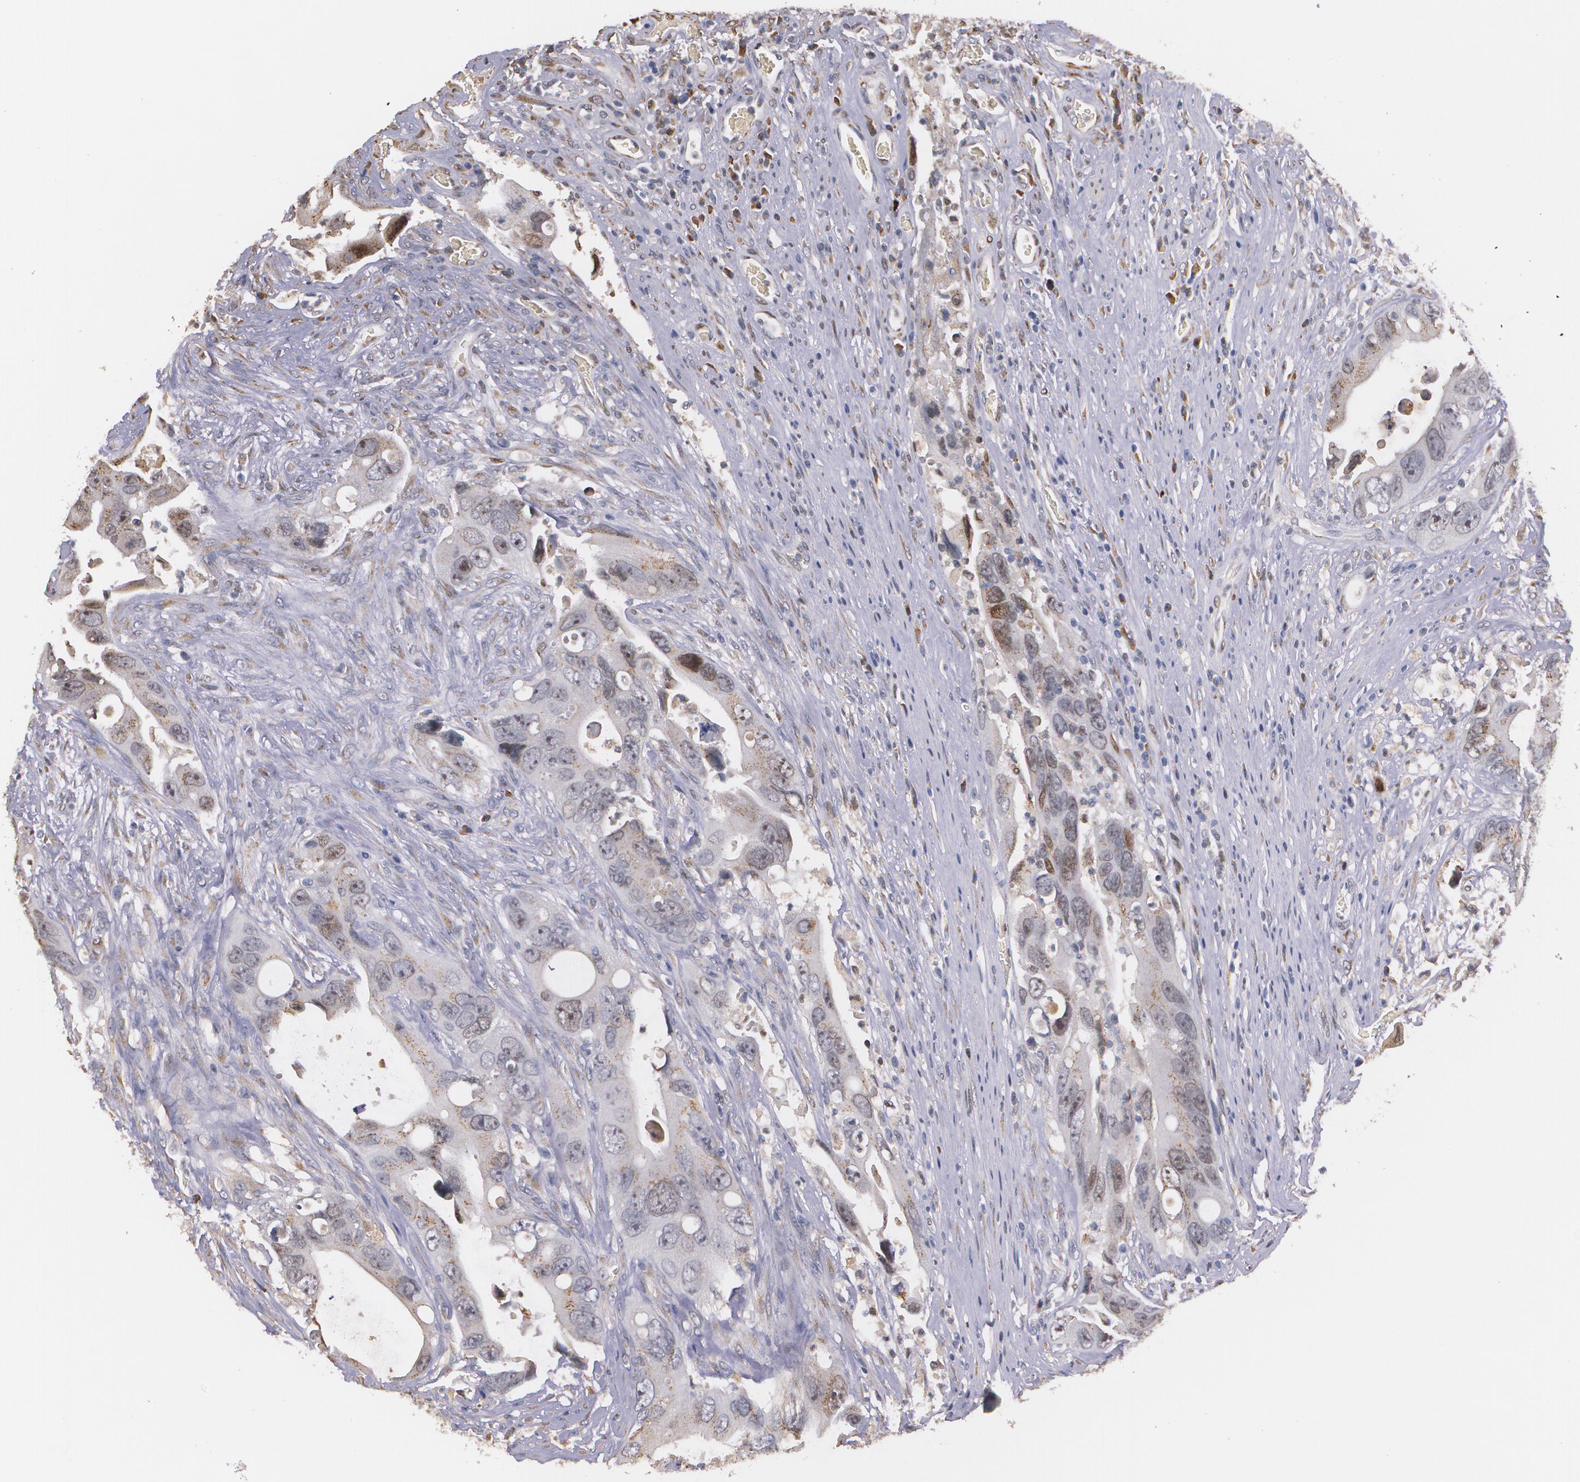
{"staining": {"intensity": "moderate", "quantity": ">75%", "location": "cytoplasmic/membranous"}, "tissue": "colorectal cancer", "cell_type": "Tumor cells", "image_type": "cancer", "snomed": [{"axis": "morphology", "description": "Adenocarcinoma, NOS"}, {"axis": "topography", "description": "Rectum"}], "caption": "Colorectal cancer (adenocarcinoma) was stained to show a protein in brown. There is medium levels of moderate cytoplasmic/membranous staining in about >75% of tumor cells.", "gene": "ATF3", "patient": {"sex": "male", "age": 70}}